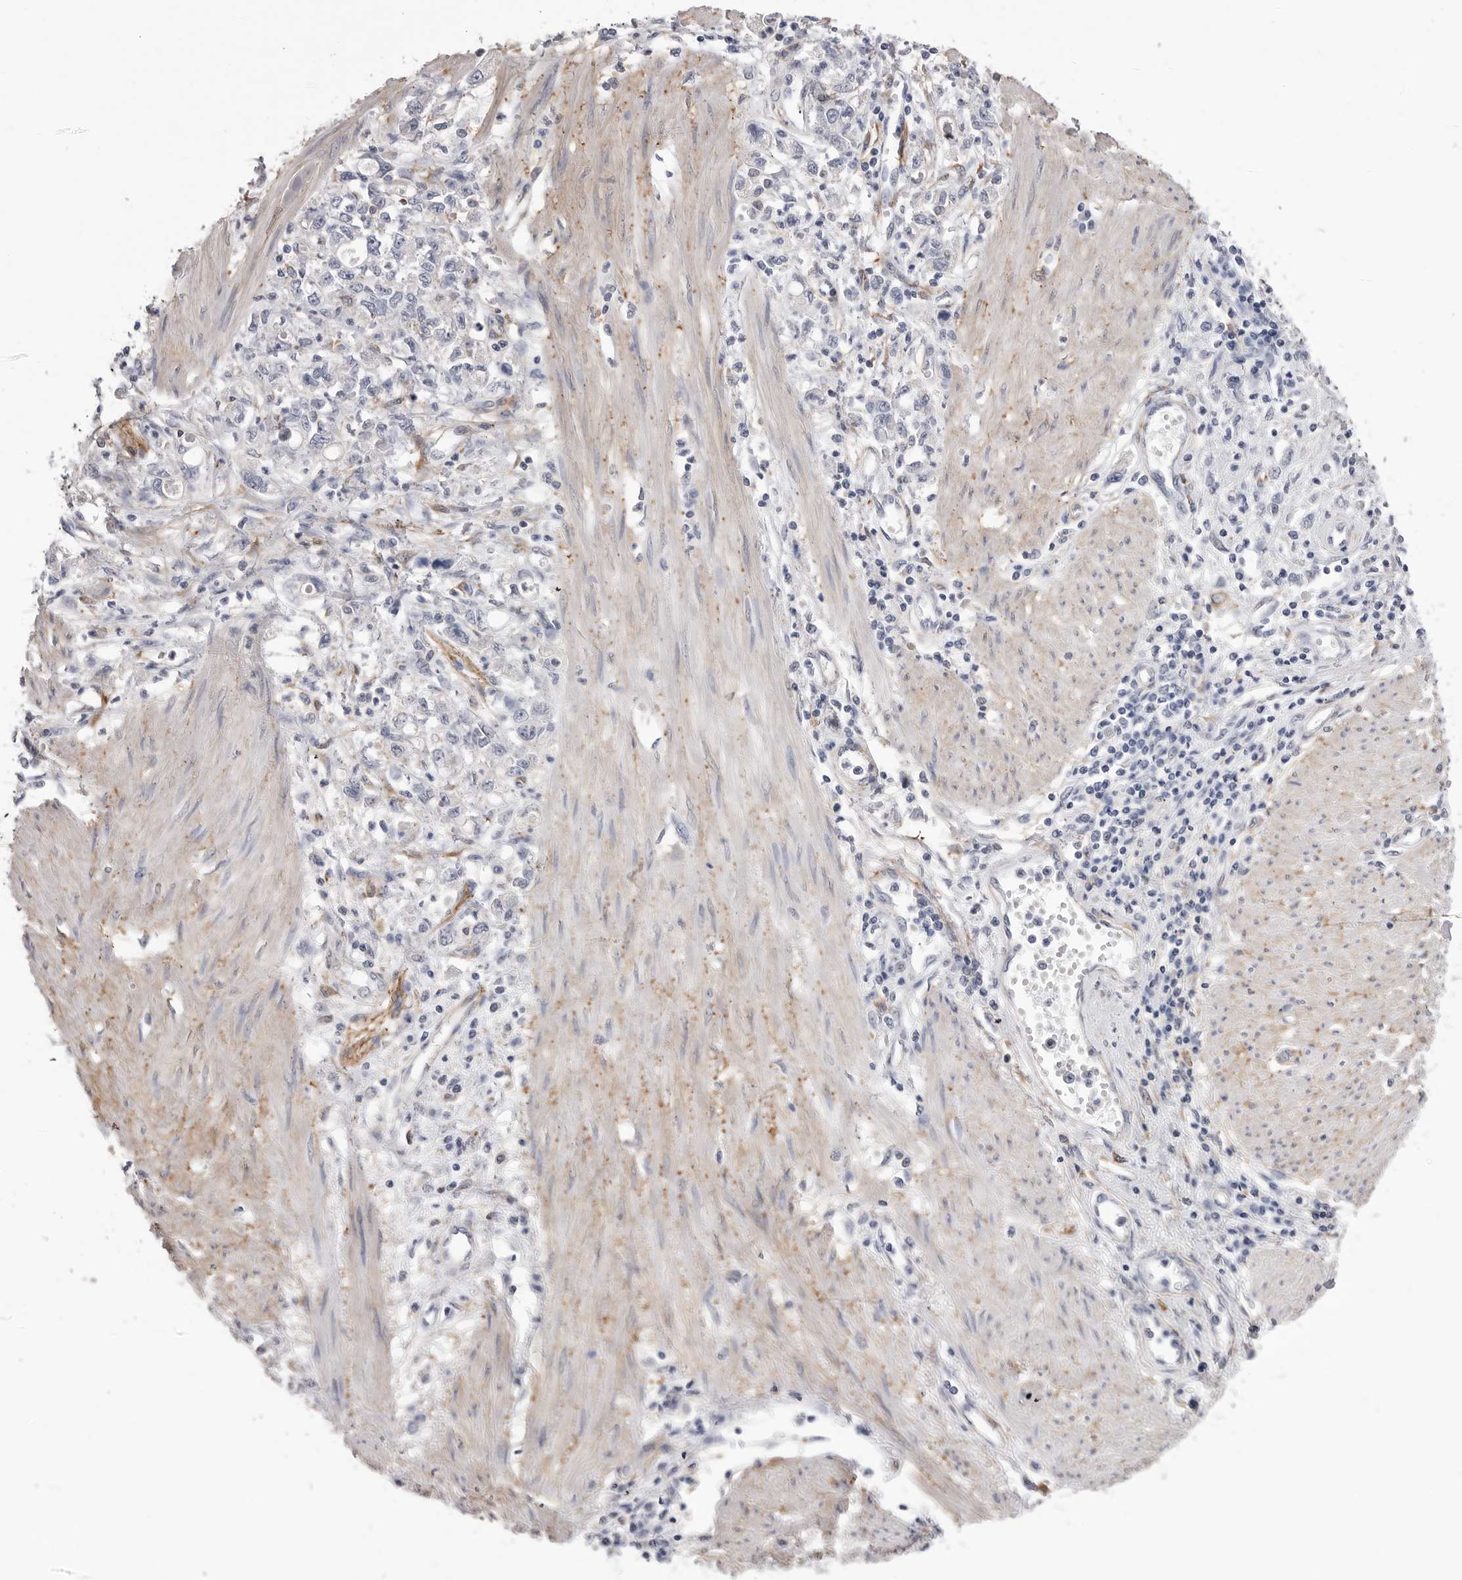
{"staining": {"intensity": "negative", "quantity": "none", "location": "none"}, "tissue": "stomach cancer", "cell_type": "Tumor cells", "image_type": "cancer", "snomed": [{"axis": "morphology", "description": "Adenocarcinoma, NOS"}, {"axis": "topography", "description": "Stomach"}], "caption": "Stomach cancer (adenocarcinoma) was stained to show a protein in brown. There is no significant expression in tumor cells.", "gene": "AKAP12", "patient": {"sex": "female", "age": 76}}